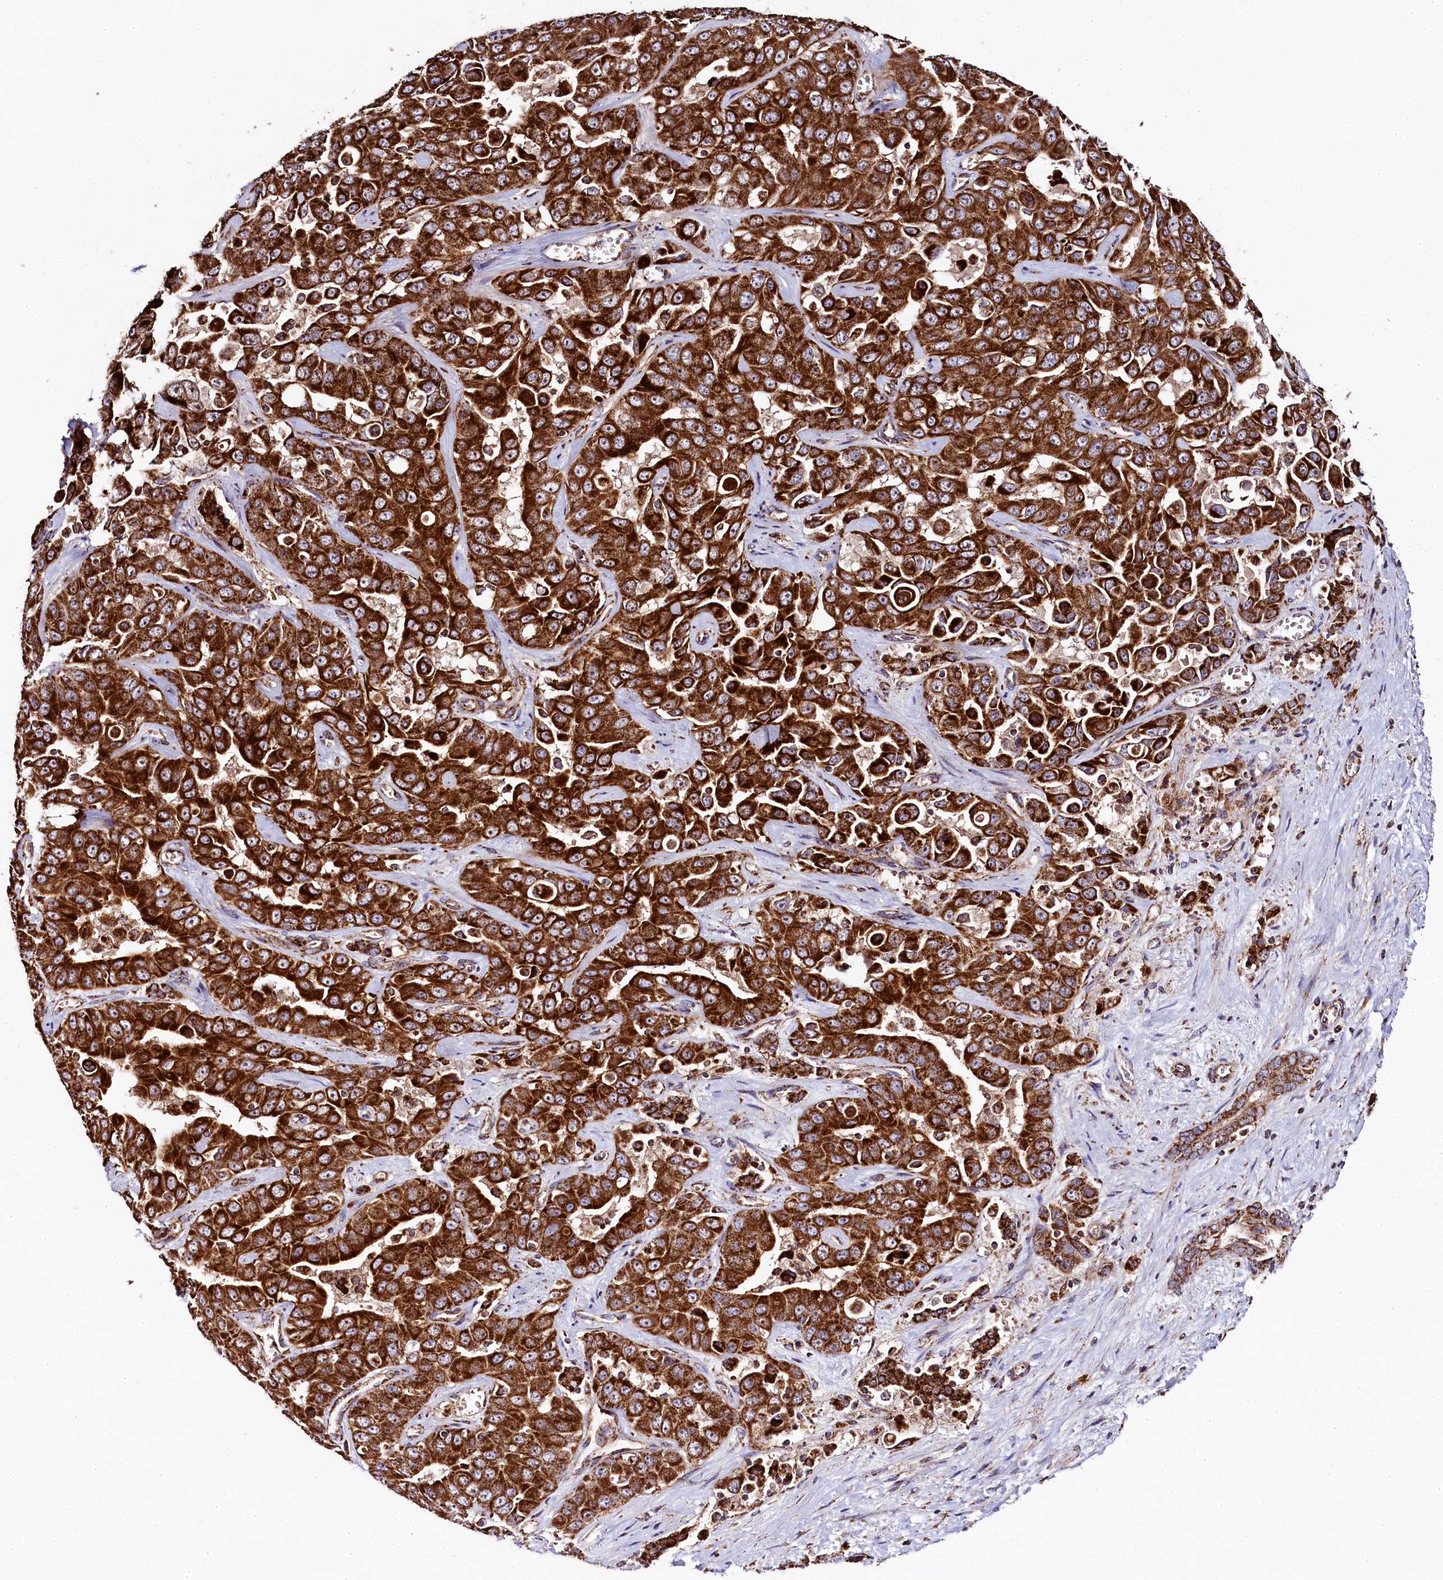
{"staining": {"intensity": "strong", "quantity": ">75%", "location": "cytoplasmic/membranous"}, "tissue": "liver cancer", "cell_type": "Tumor cells", "image_type": "cancer", "snomed": [{"axis": "morphology", "description": "Cholangiocarcinoma"}, {"axis": "topography", "description": "Liver"}], "caption": "A photomicrograph of human liver cholangiocarcinoma stained for a protein displays strong cytoplasmic/membranous brown staining in tumor cells.", "gene": "CLYBL", "patient": {"sex": "female", "age": 52}}